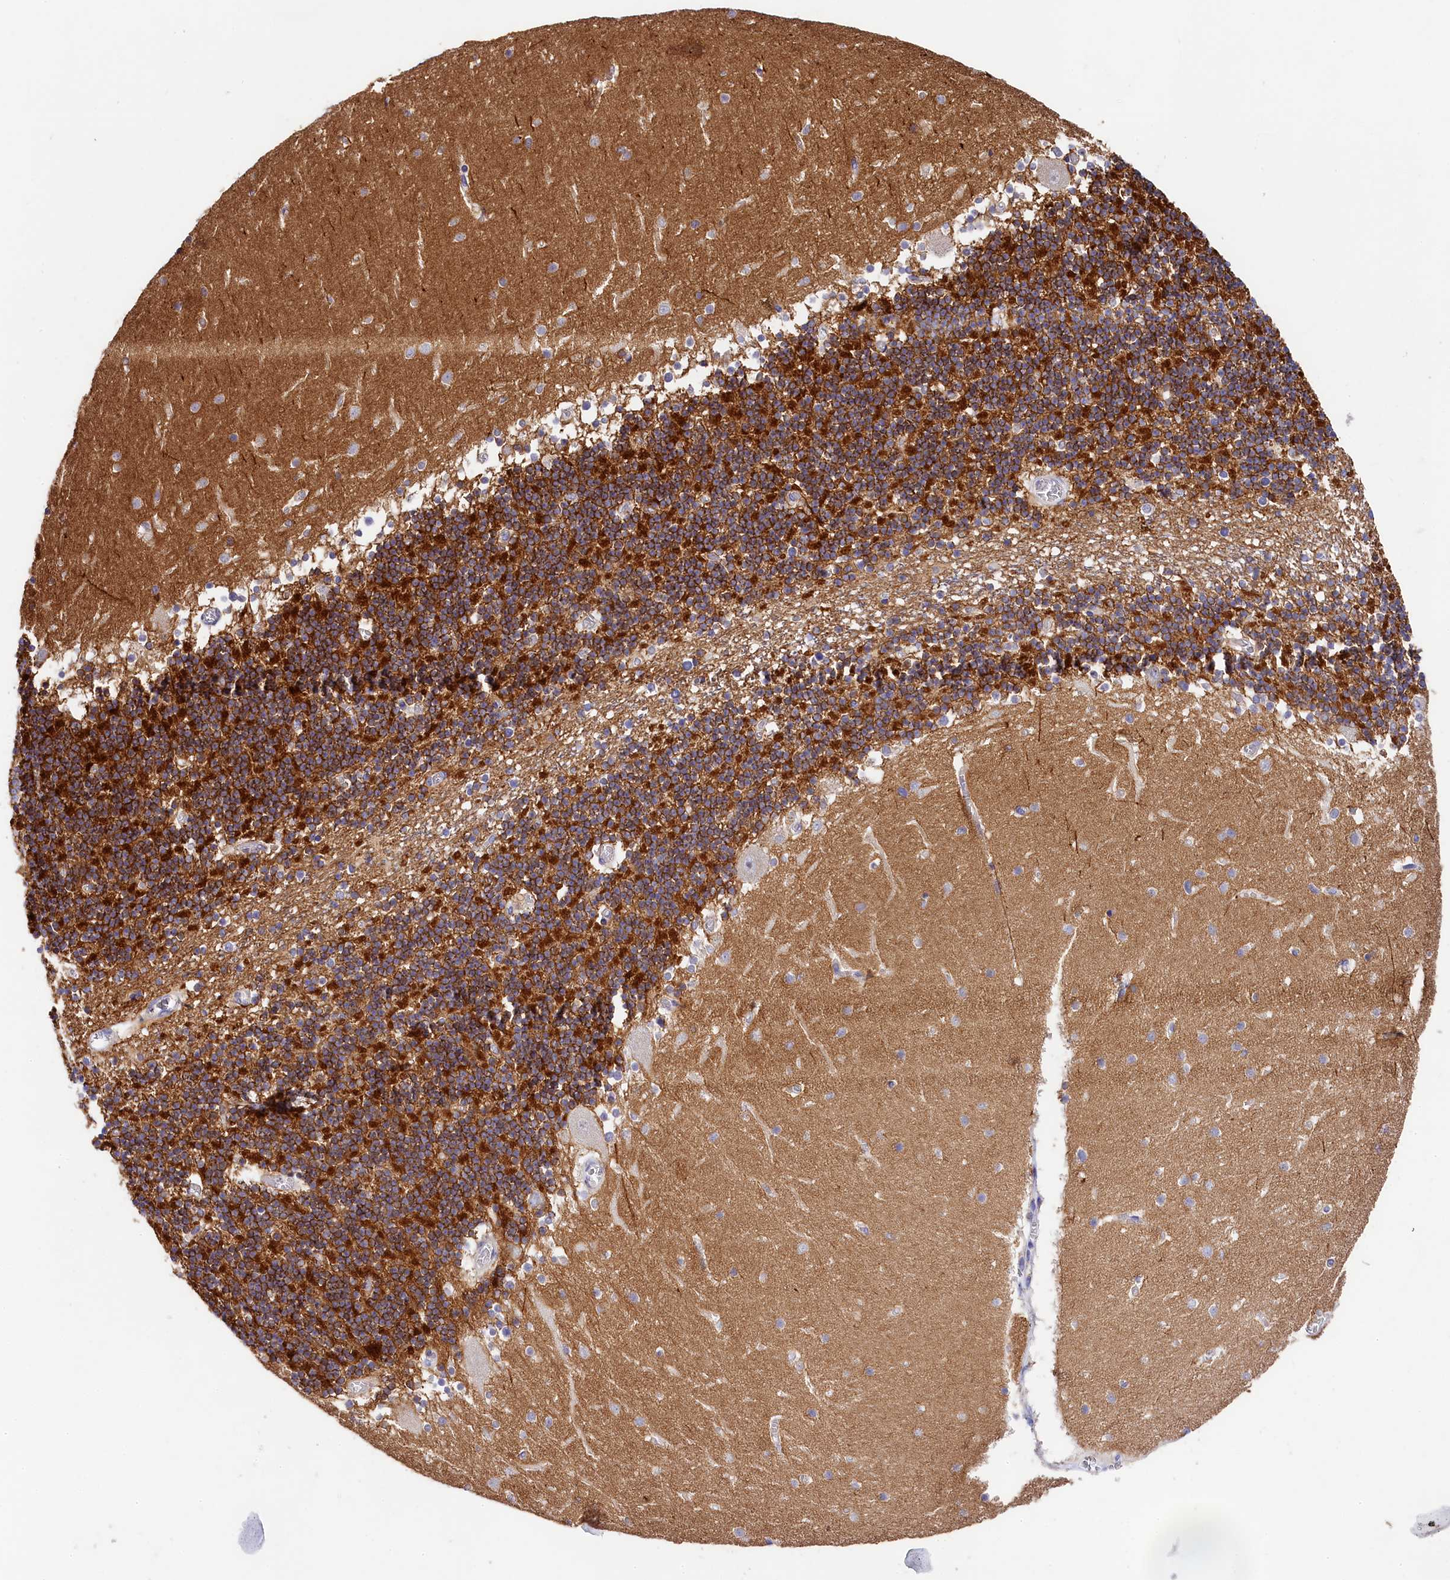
{"staining": {"intensity": "strong", "quantity": ">75%", "location": "cytoplasmic/membranous"}, "tissue": "cerebellum", "cell_type": "Cells in granular layer", "image_type": "normal", "snomed": [{"axis": "morphology", "description": "Normal tissue, NOS"}, {"axis": "topography", "description": "Cerebellum"}], "caption": "Immunohistochemical staining of unremarkable cerebellum exhibits high levels of strong cytoplasmic/membranous staining in approximately >75% of cells in granular layer. Ihc stains the protein in brown and the nuclei are stained blue.", "gene": "FXYD6", "patient": {"sex": "female", "age": 28}}